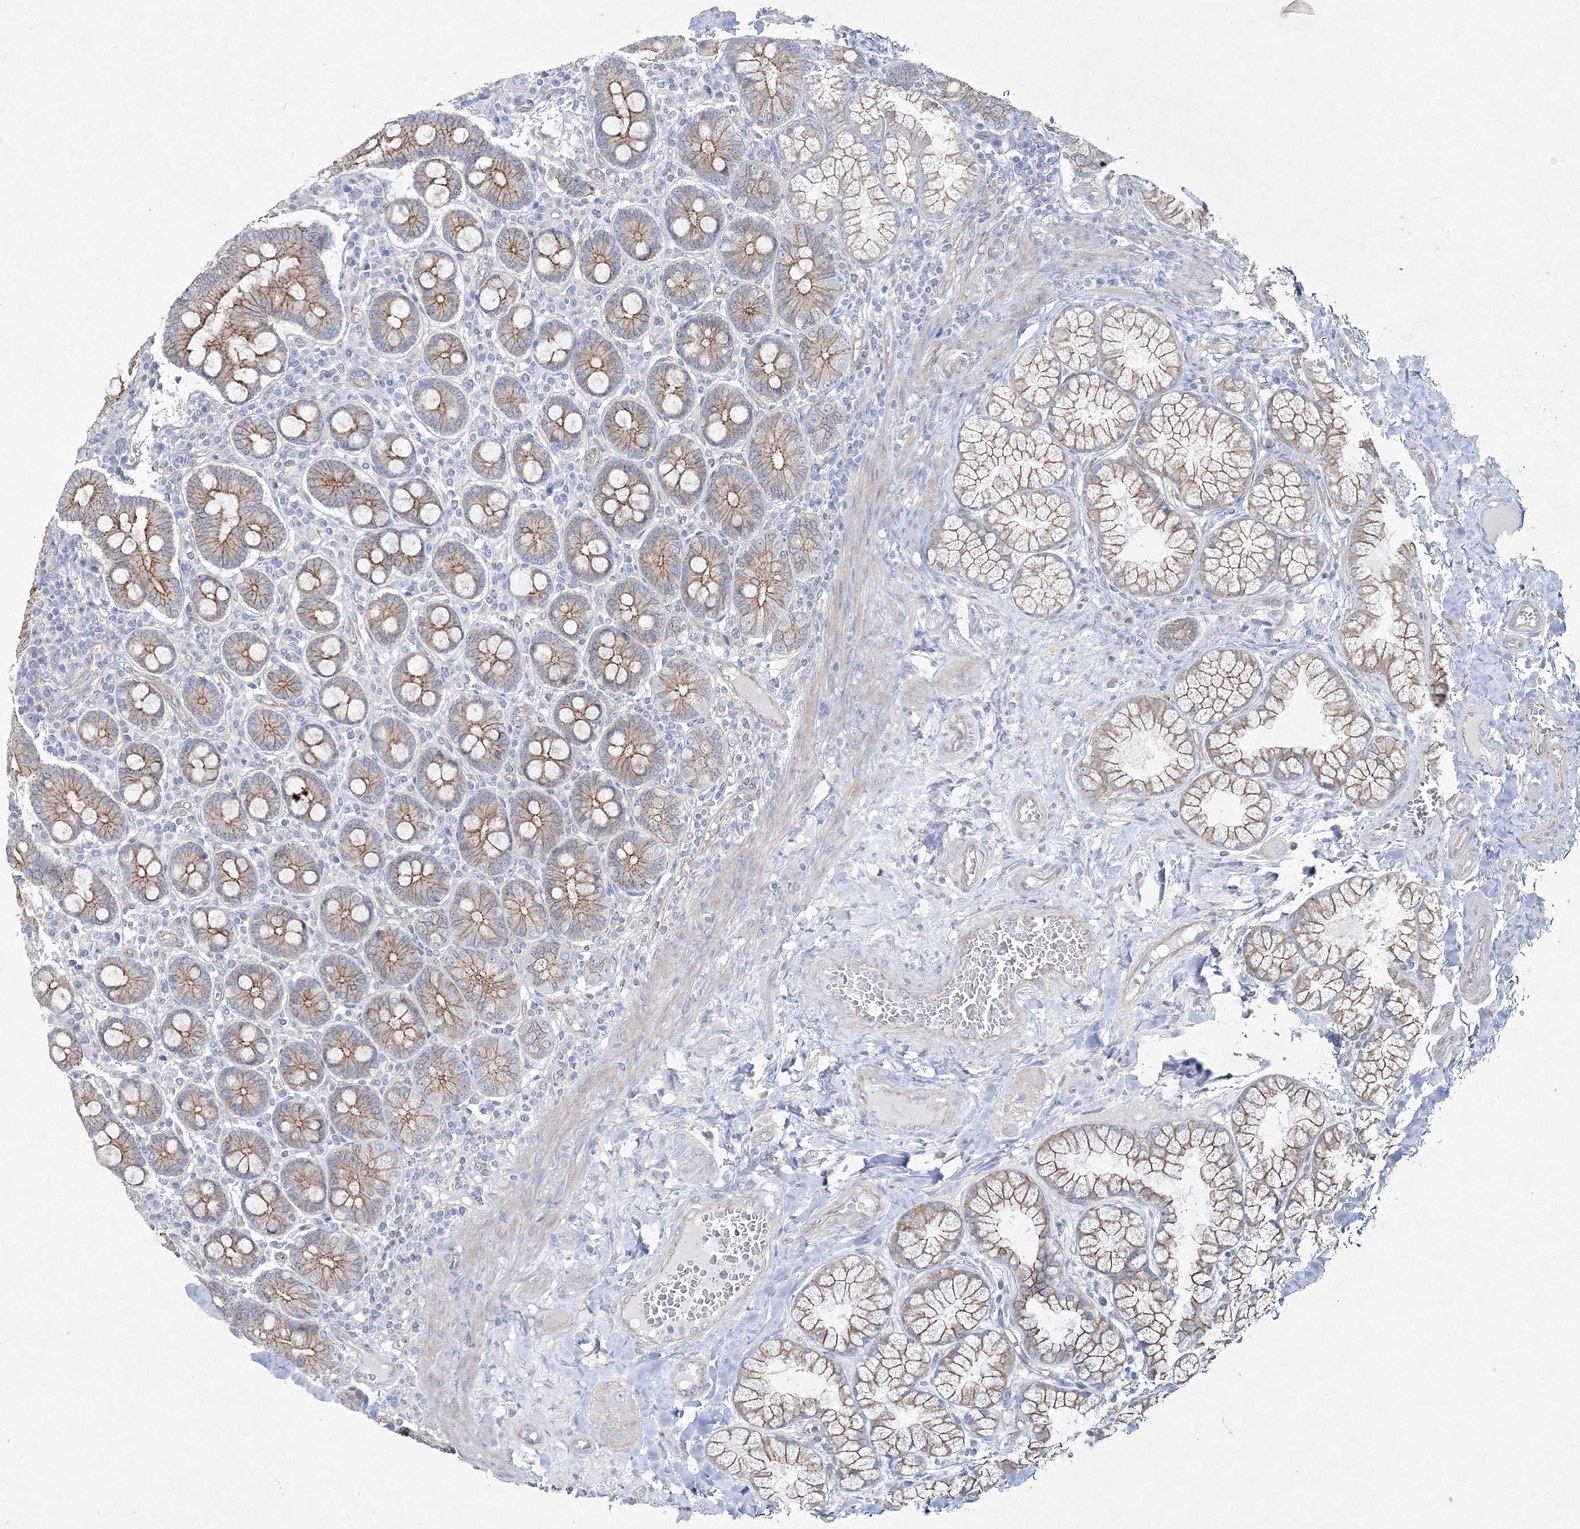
{"staining": {"intensity": "moderate", "quantity": ">75%", "location": "cytoplasmic/membranous"}, "tissue": "duodenum", "cell_type": "Glandular cells", "image_type": "normal", "snomed": [{"axis": "morphology", "description": "Normal tissue, NOS"}, {"axis": "topography", "description": "Duodenum"}], "caption": "IHC (DAB) staining of normal duodenum demonstrates moderate cytoplasmic/membranous protein expression in approximately >75% of glandular cells. (DAB = brown stain, brightfield microscopy at high magnification).", "gene": "NAA40", "patient": {"sex": "male", "age": 50}}